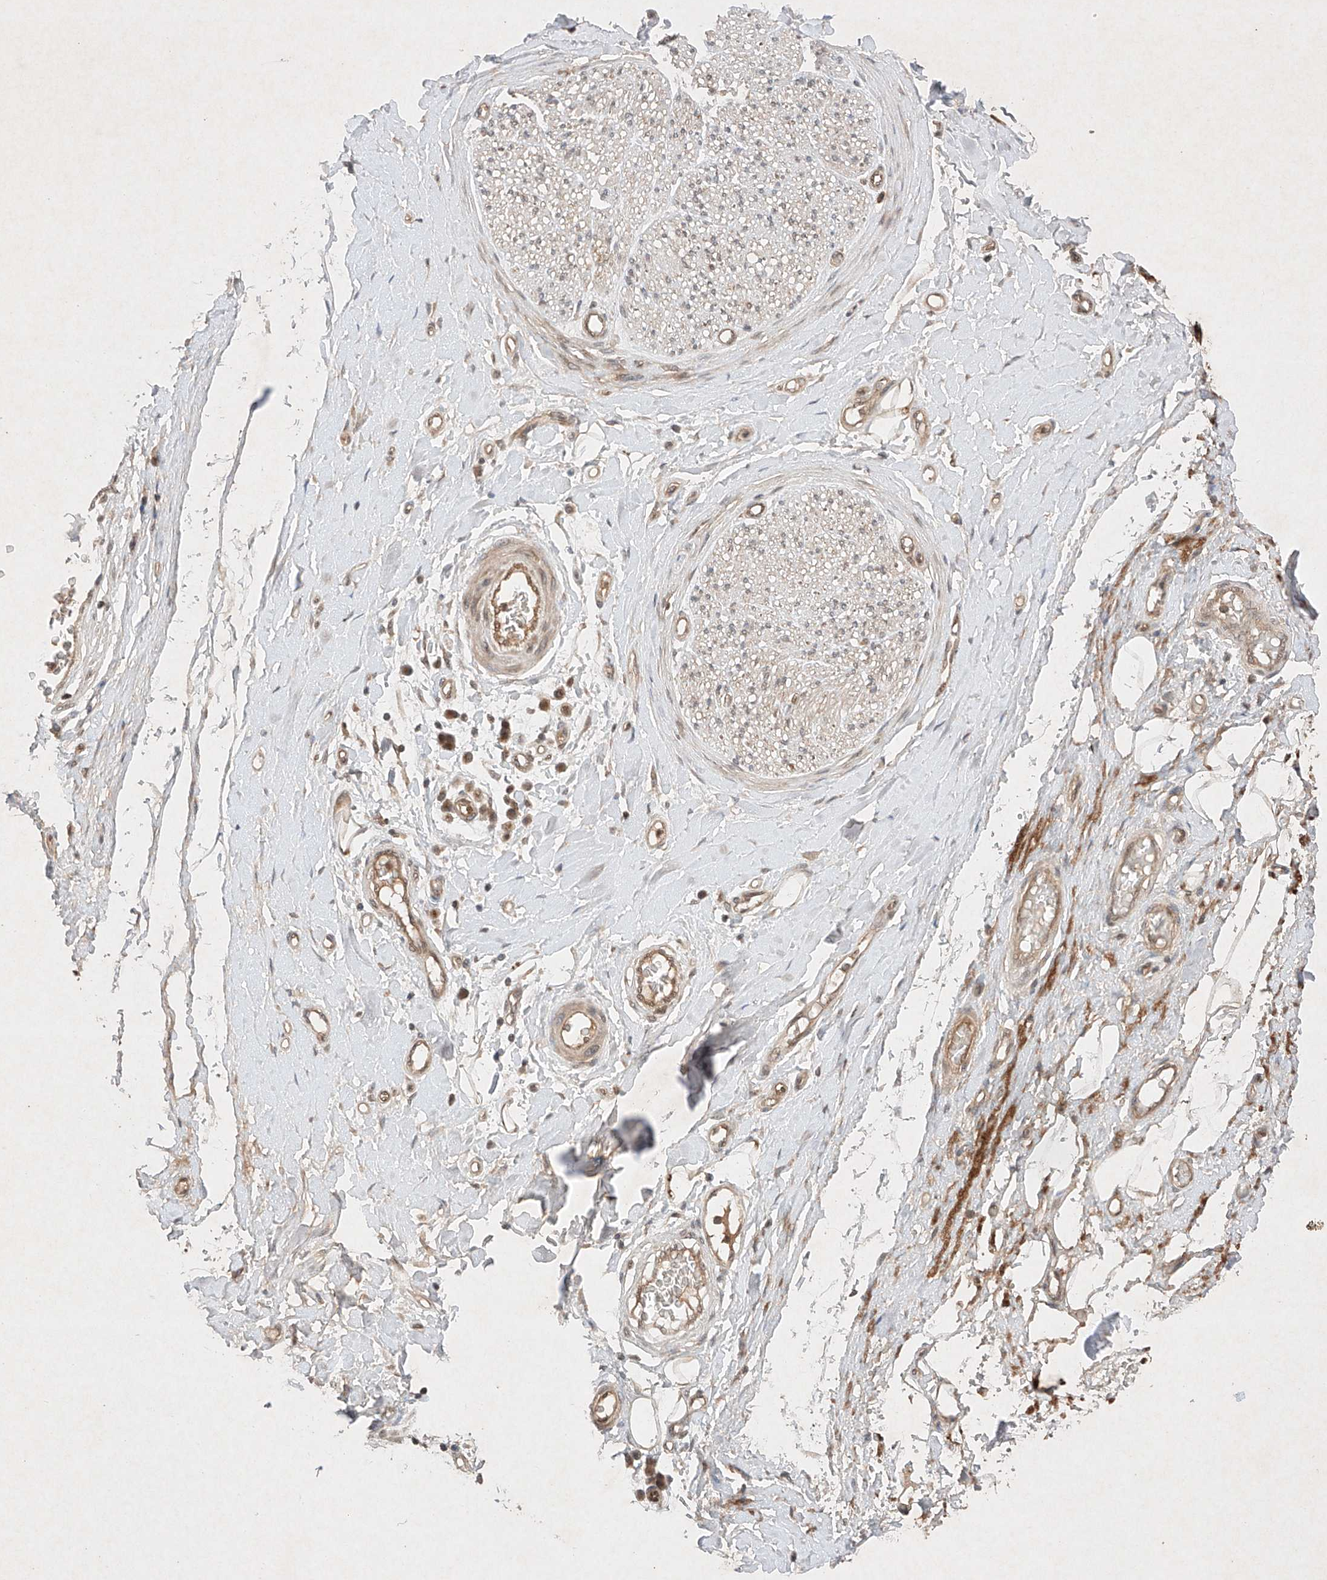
{"staining": {"intensity": "weak", "quantity": "25%-75%", "location": "cytoplasmic/membranous"}, "tissue": "adipose tissue", "cell_type": "Adipocytes", "image_type": "normal", "snomed": [{"axis": "morphology", "description": "Normal tissue, NOS"}, {"axis": "morphology", "description": "Adenocarcinoma, NOS"}, {"axis": "topography", "description": "Esophagus"}, {"axis": "topography", "description": "Stomach, upper"}, {"axis": "topography", "description": "Peripheral nerve tissue"}], "caption": "Immunohistochemical staining of normal adipose tissue demonstrates low levels of weak cytoplasmic/membranous staining in about 25%-75% of adipocytes. The staining is performed using DAB (3,3'-diaminobenzidine) brown chromogen to label protein expression. The nuclei are counter-stained blue using hematoxylin.", "gene": "RNF31", "patient": {"sex": "male", "age": 62}}